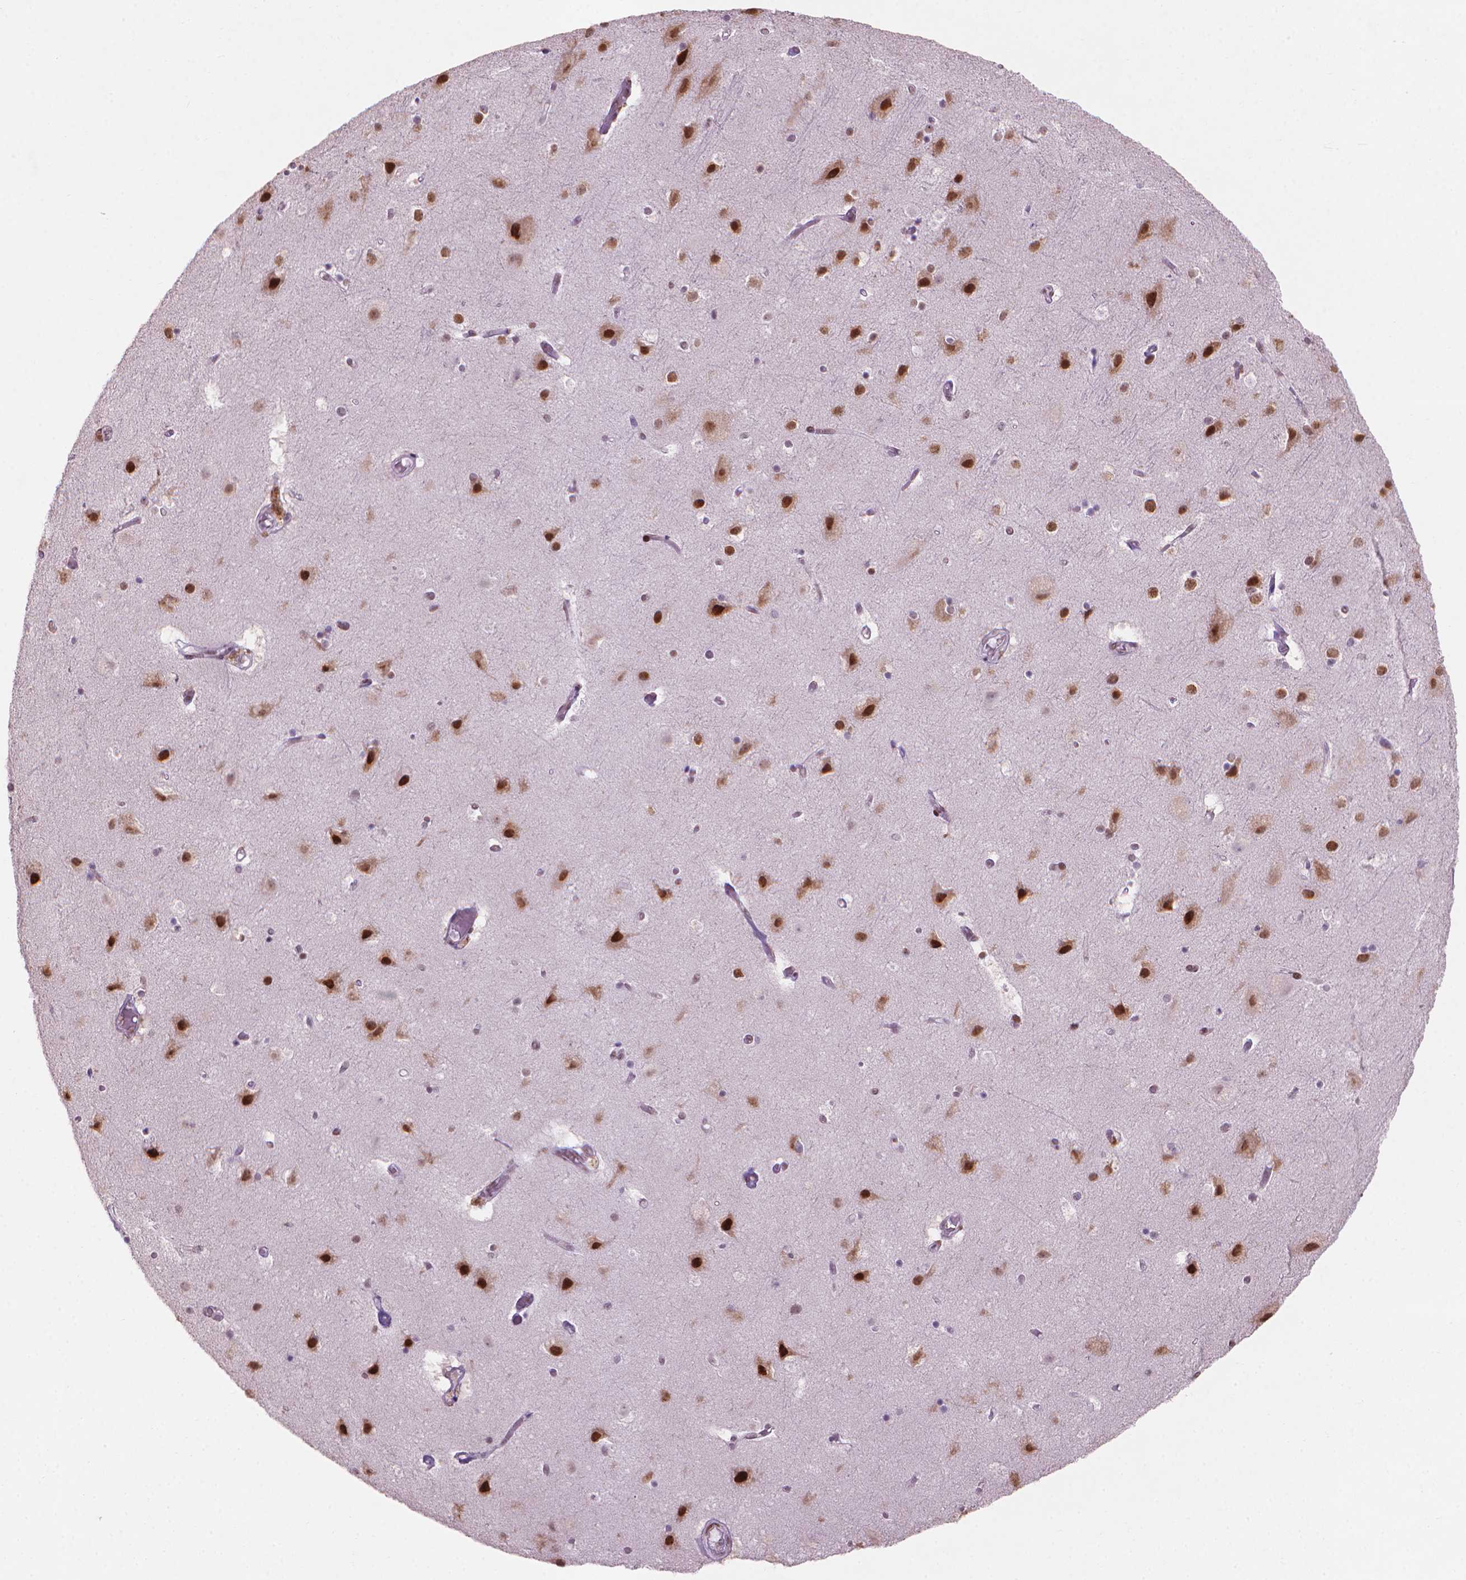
{"staining": {"intensity": "moderate", "quantity": "<25%", "location": "nuclear"}, "tissue": "cerebral cortex", "cell_type": "Endothelial cells", "image_type": "normal", "snomed": [{"axis": "morphology", "description": "Normal tissue, NOS"}, {"axis": "topography", "description": "Cerebral cortex"}], "caption": "Immunohistochemistry of benign human cerebral cortex displays low levels of moderate nuclear expression in about <25% of endothelial cells. (IHC, brightfield microscopy, high magnification).", "gene": "HES7", "patient": {"sex": "female", "age": 52}}